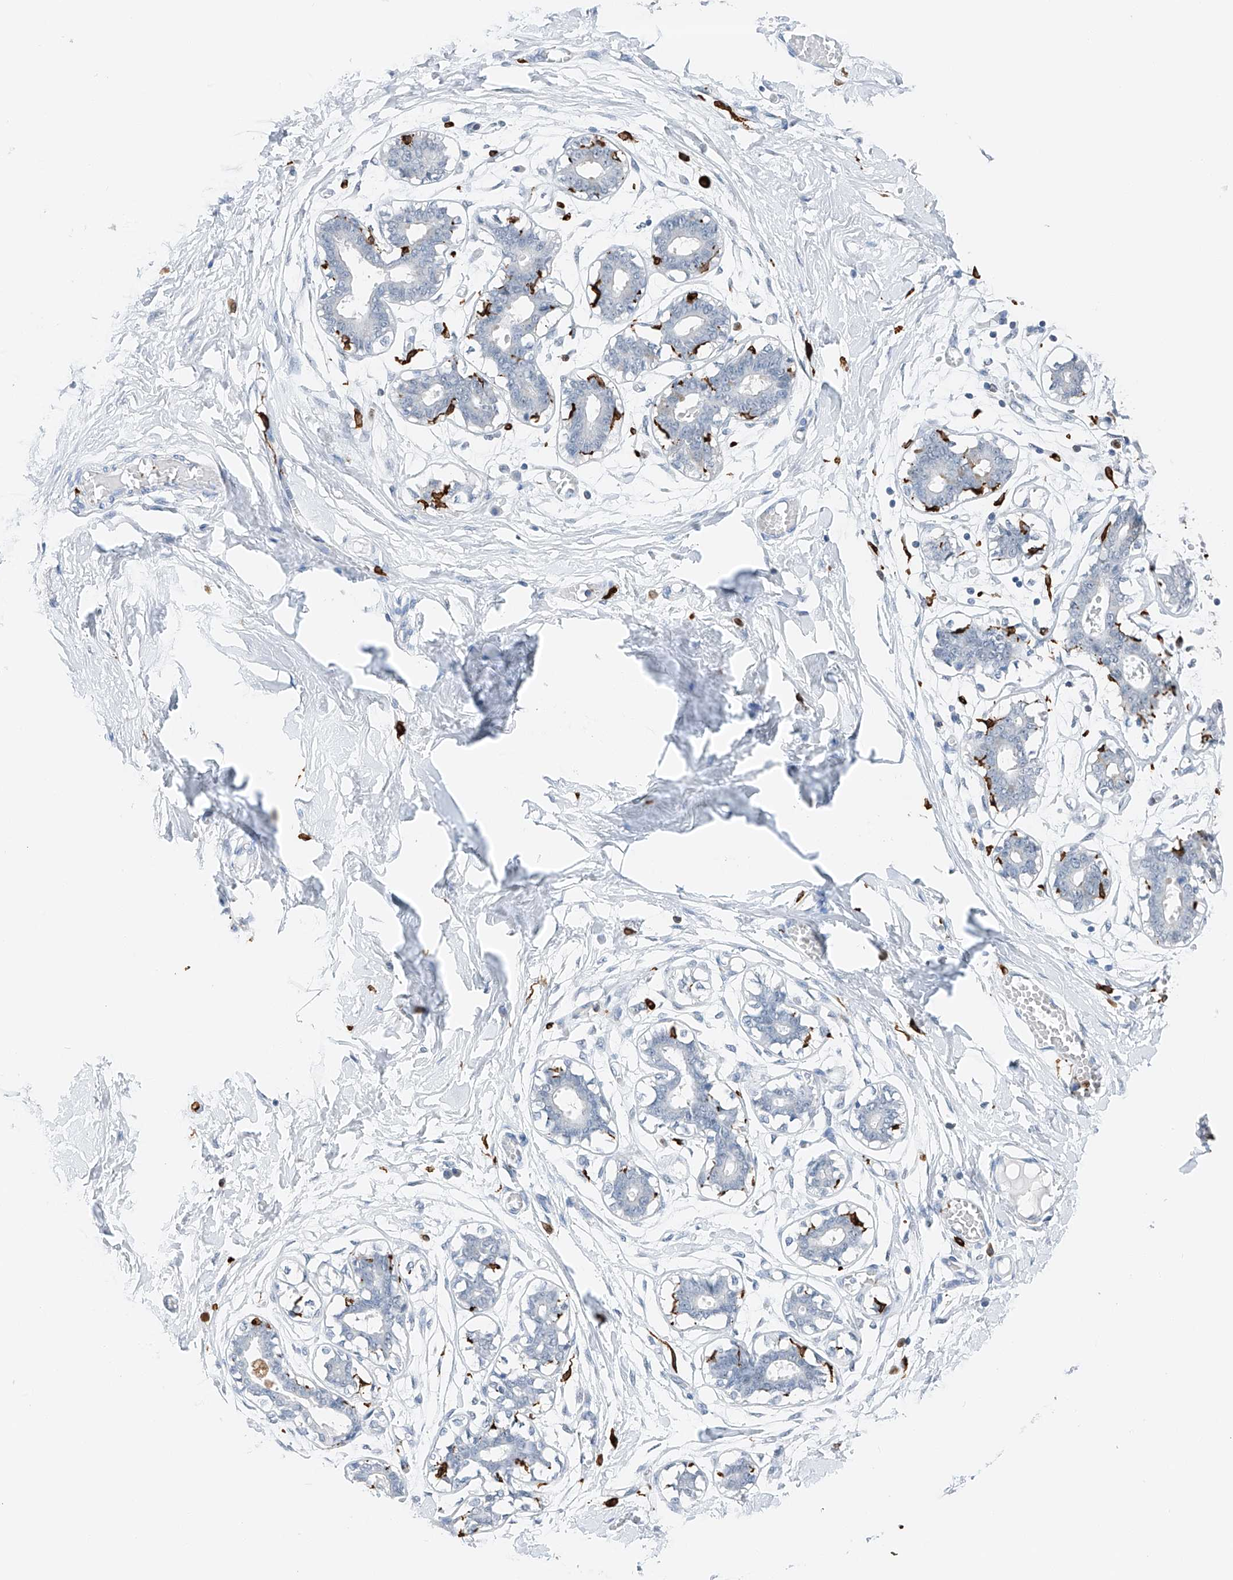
{"staining": {"intensity": "negative", "quantity": "none", "location": "none"}, "tissue": "breast", "cell_type": "Adipocytes", "image_type": "normal", "snomed": [{"axis": "morphology", "description": "Normal tissue, NOS"}, {"axis": "topography", "description": "Breast"}], "caption": "Breast stained for a protein using immunohistochemistry exhibits no expression adipocytes.", "gene": "TBXAS1", "patient": {"sex": "female", "age": 27}}